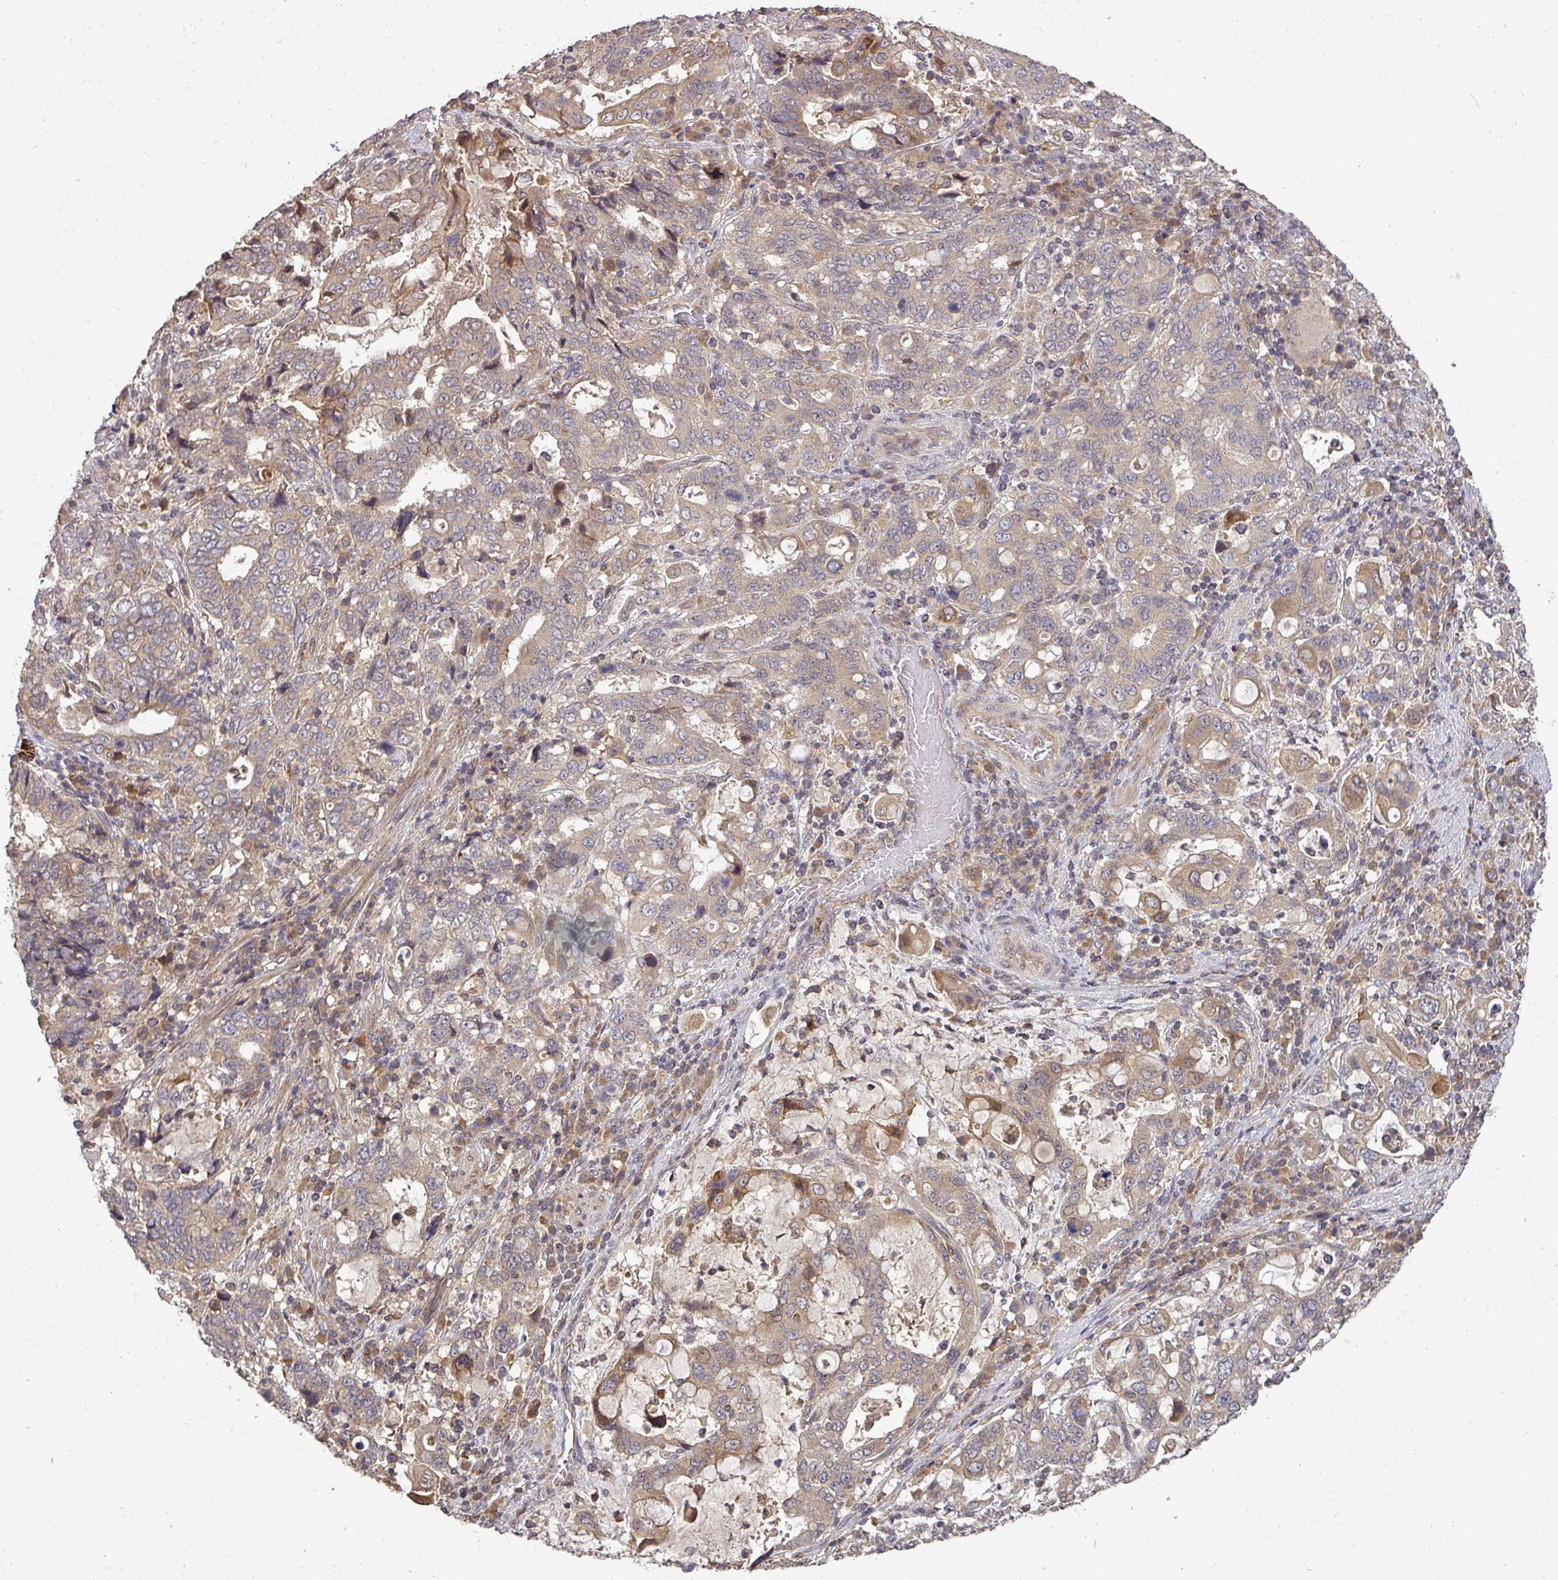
{"staining": {"intensity": "weak", "quantity": ">75%", "location": "cytoplasmic/membranous"}, "tissue": "stomach cancer", "cell_type": "Tumor cells", "image_type": "cancer", "snomed": [{"axis": "morphology", "description": "Adenocarcinoma, NOS"}, {"axis": "topography", "description": "Stomach, upper"}, {"axis": "topography", "description": "Stomach"}], "caption": "This photomicrograph demonstrates stomach adenocarcinoma stained with immunohistochemistry (IHC) to label a protein in brown. The cytoplasmic/membranous of tumor cells show weak positivity for the protein. Nuclei are counter-stained blue.", "gene": "CCDC121", "patient": {"sex": "male", "age": 62}}